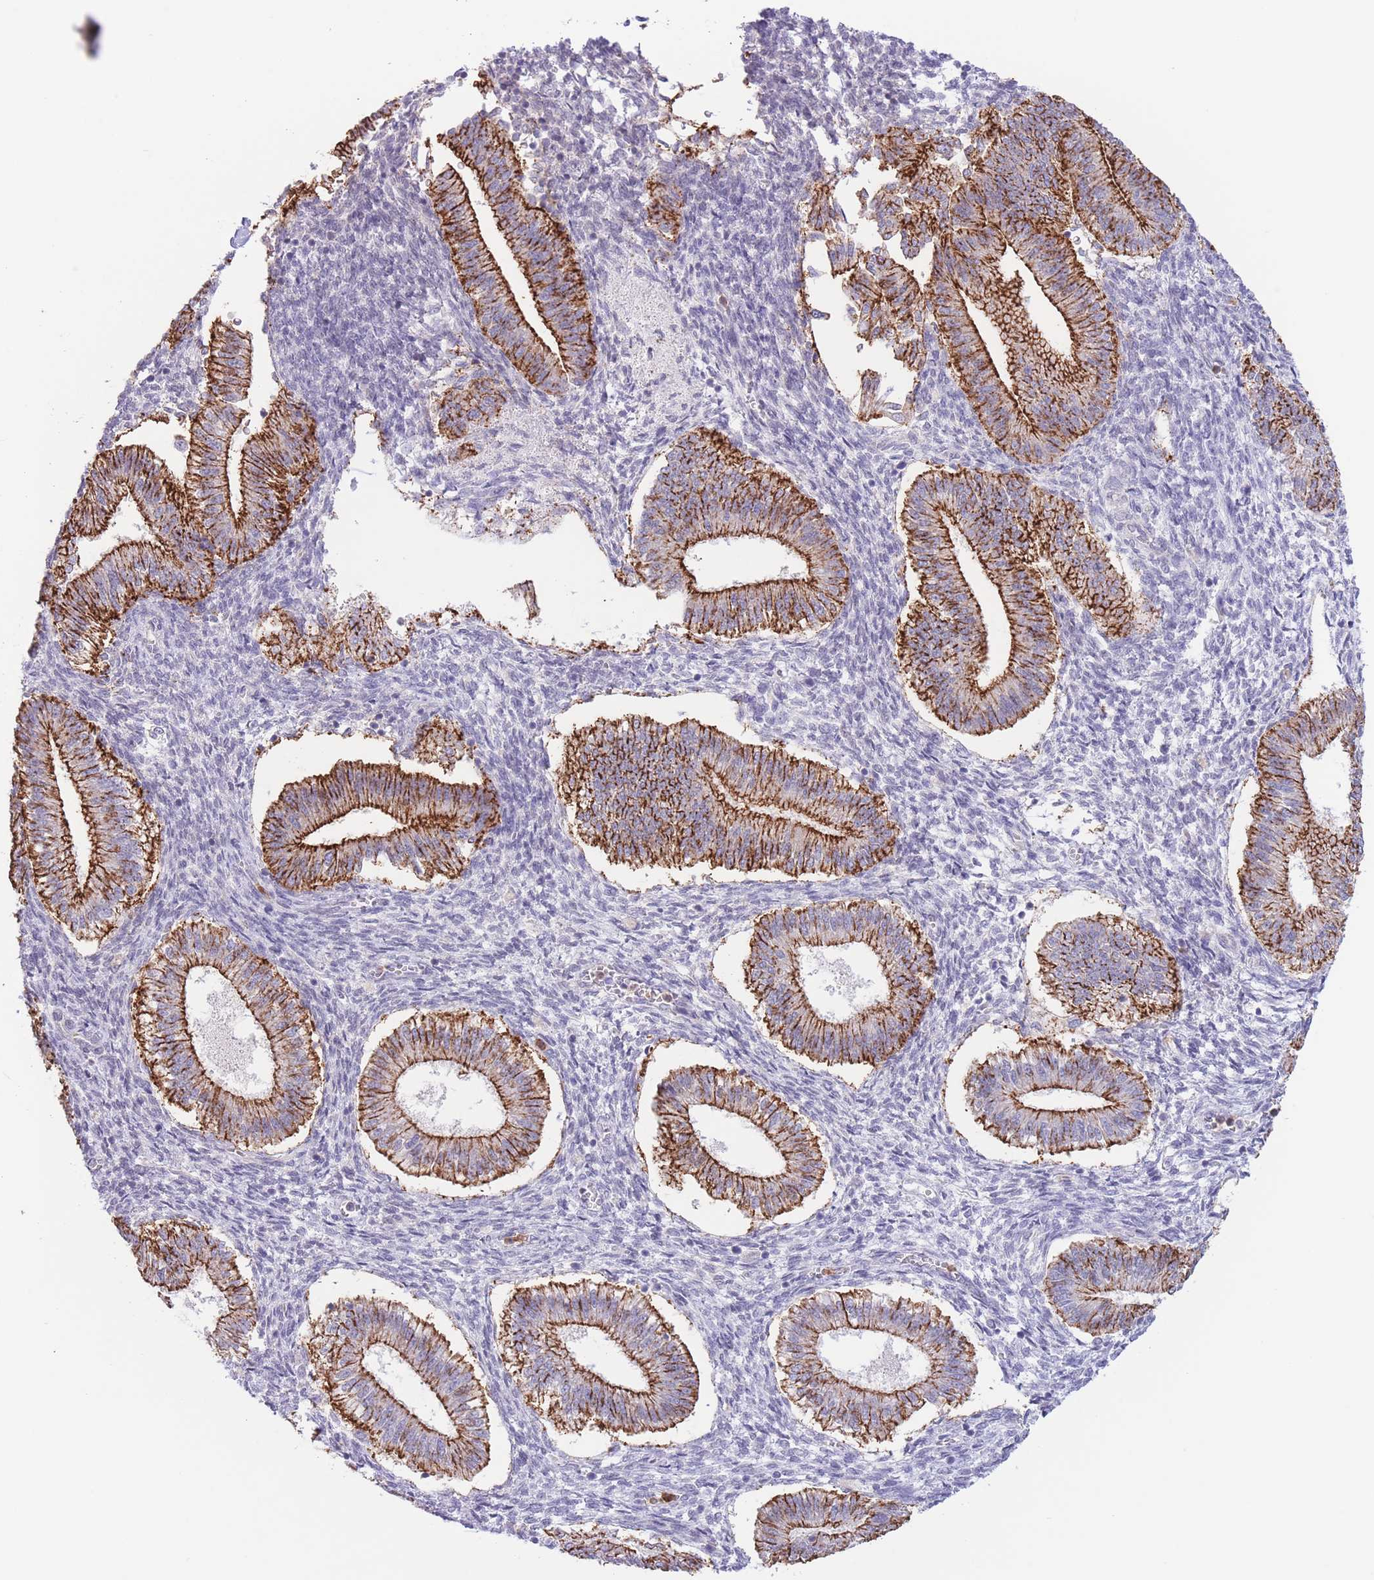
{"staining": {"intensity": "negative", "quantity": "none", "location": "none"}, "tissue": "endometrium", "cell_type": "Cells in endometrial stroma", "image_type": "normal", "snomed": [{"axis": "morphology", "description": "Normal tissue, NOS"}, {"axis": "topography", "description": "Endometrium"}], "caption": "Cells in endometrial stroma show no significant positivity in normal endometrium. The staining was performed using DAB (3,3'-diaminobenzidine) to visualize the protein expression in brown, while the nuclei were stained in blue with hematoxylin (Magnification: 20x).", "gene": "LCLAT1", "patient": {"sex": "female", "age": 25}}